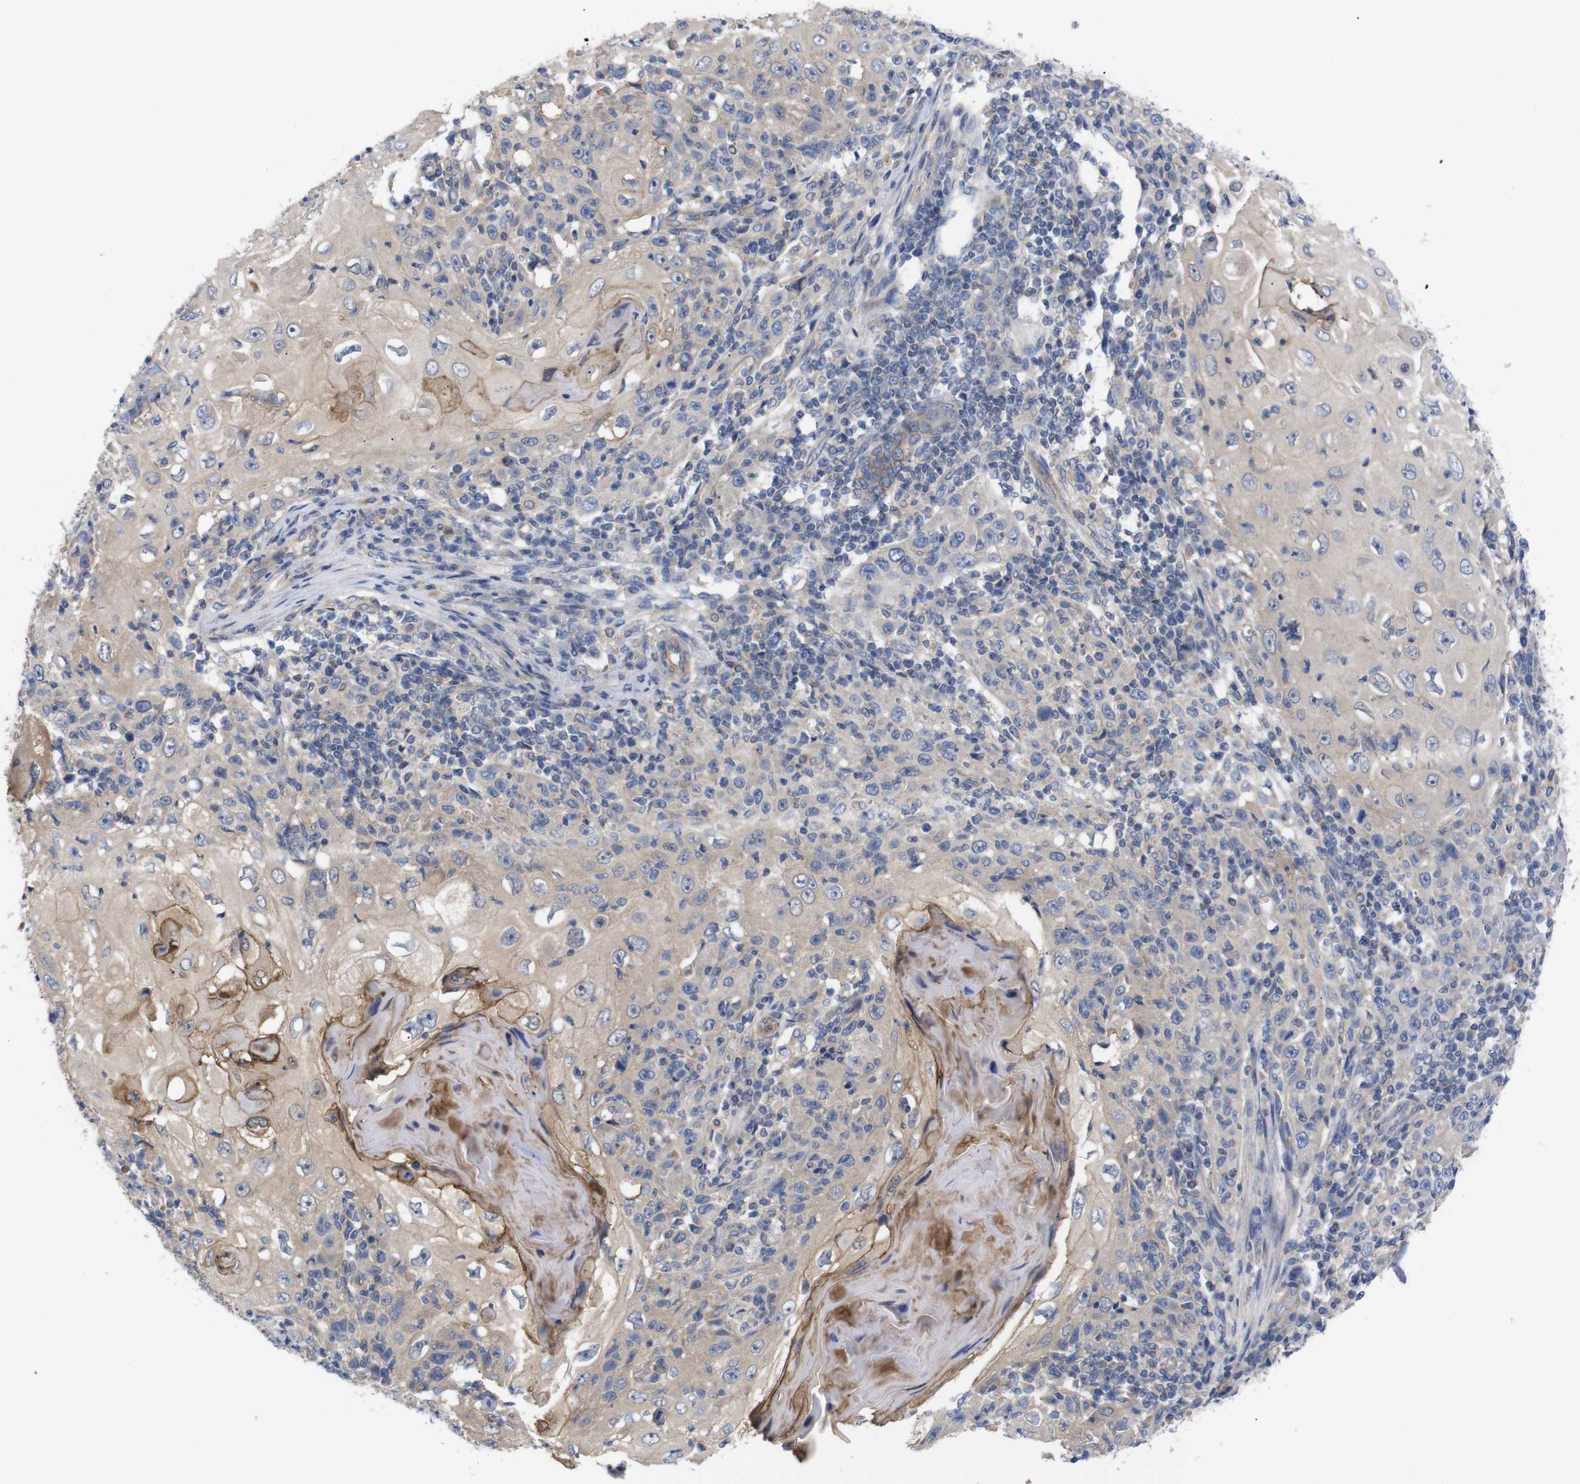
{"staining": {"intensity": "negative", "quantity": "none", "location": "none"}, "tissue": "skin cancer", "cell_type": "Tumor cells", "image_type": "cancer", "snomed": [{"axis": "morphology", "description": "Squamous cell carcinoma, NOS"}, {"axis": "topography", "description": "Skin"}], "caption": "There is no significant positivity in tumor cells of skin cancer (squamous cell carcinoma).", "gene": "USH1C", "patient": {"sex": "female", "age": 88}}